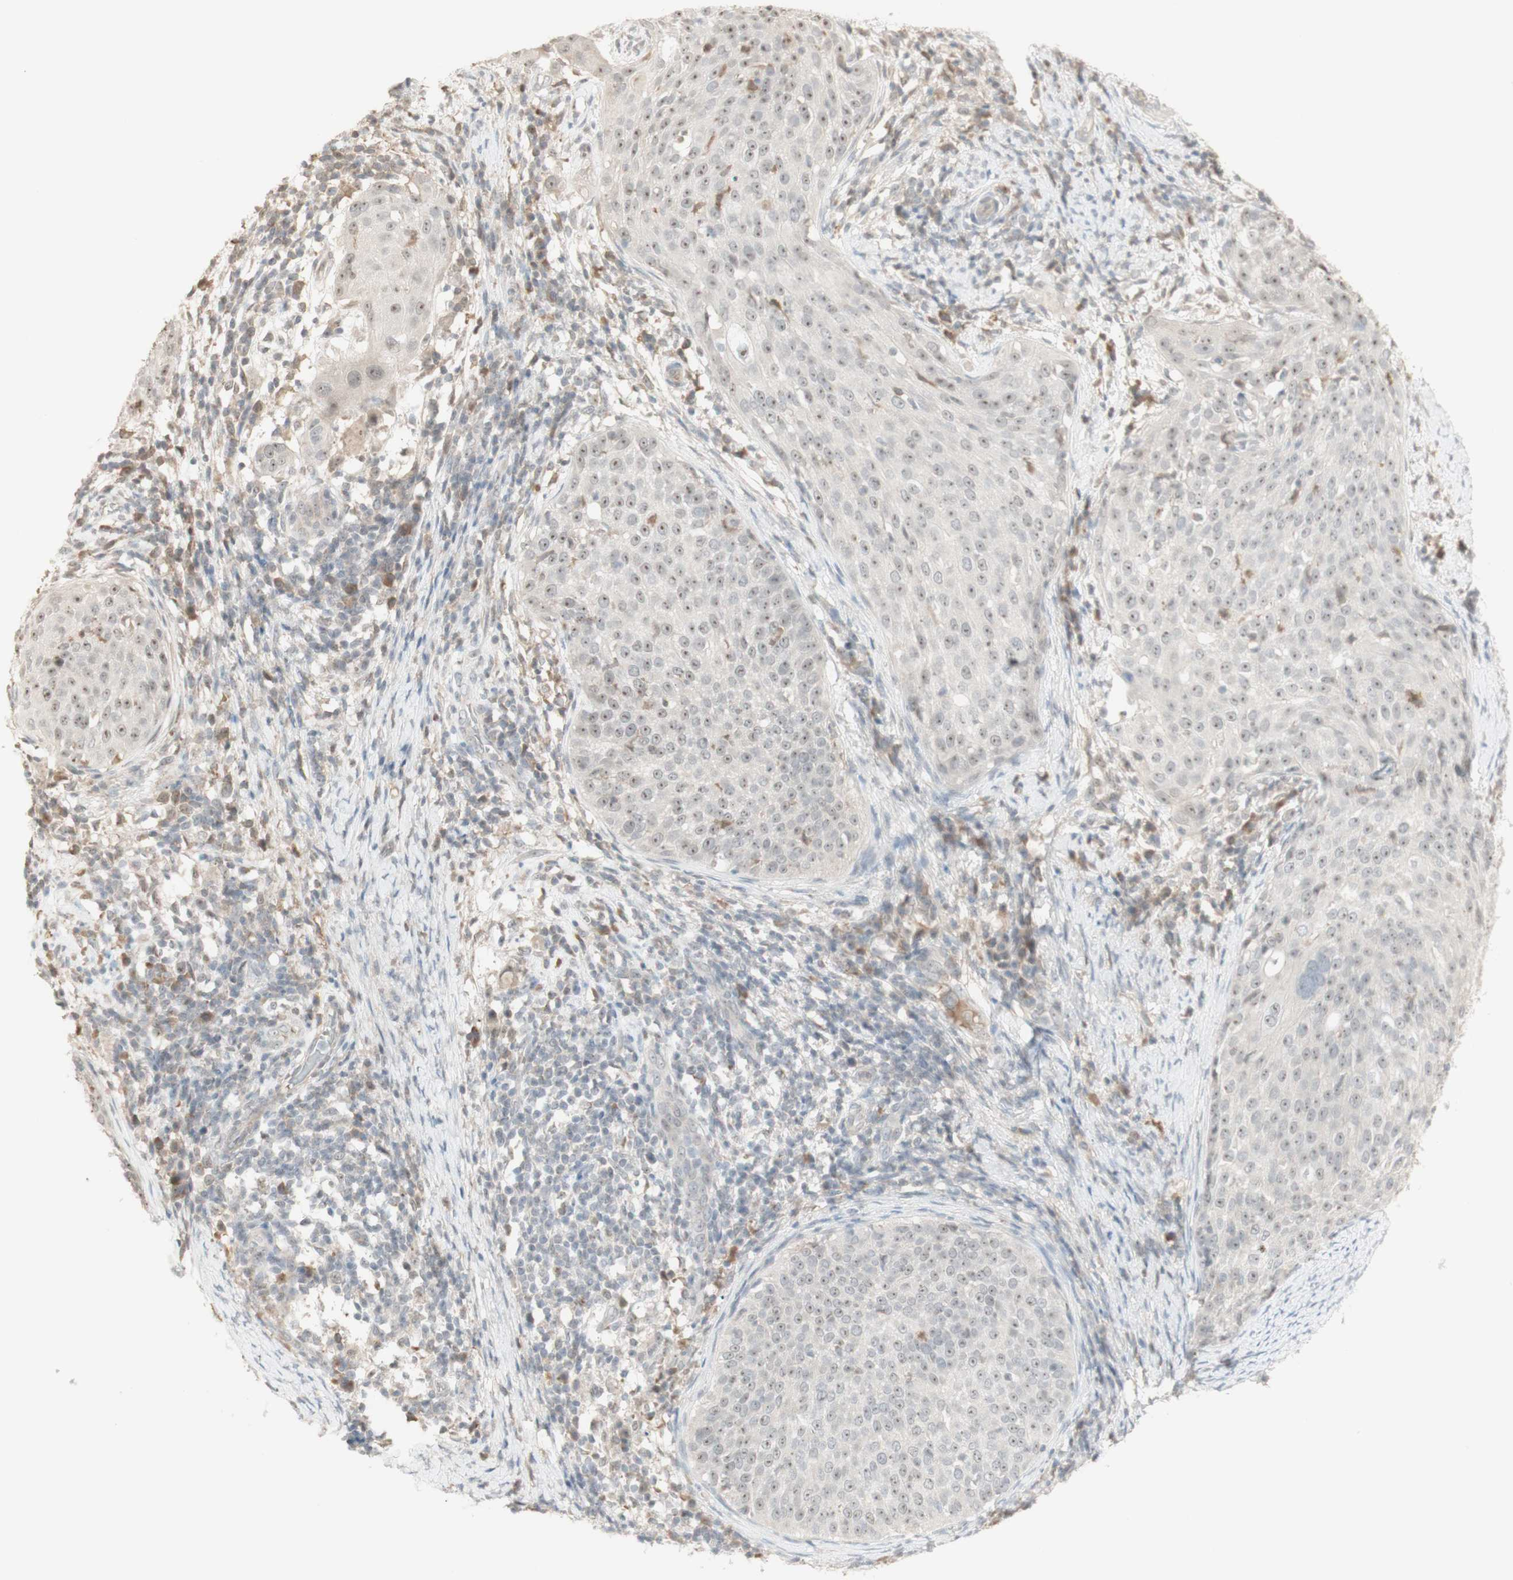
{"staining": {"intensity": "weak", "quantity": ">75%", "location": "none"}, "tissue": "cervical cancer", "cell_type": "Tumor cells", "image_type": "cancer", "snomed": [{"axis": "morphology", "description": "Squamous cell carcinoma, NOS"}, {"axis": "topography", "description": "Cervix"}], "caption": "Cervical squamous cell carcinoma stained with immunohistochemistry displays weak None positivity in approximately >75% of tumor cells.", "gene": "PLCD4", "patient": {"sex": "female", "age": 51}}